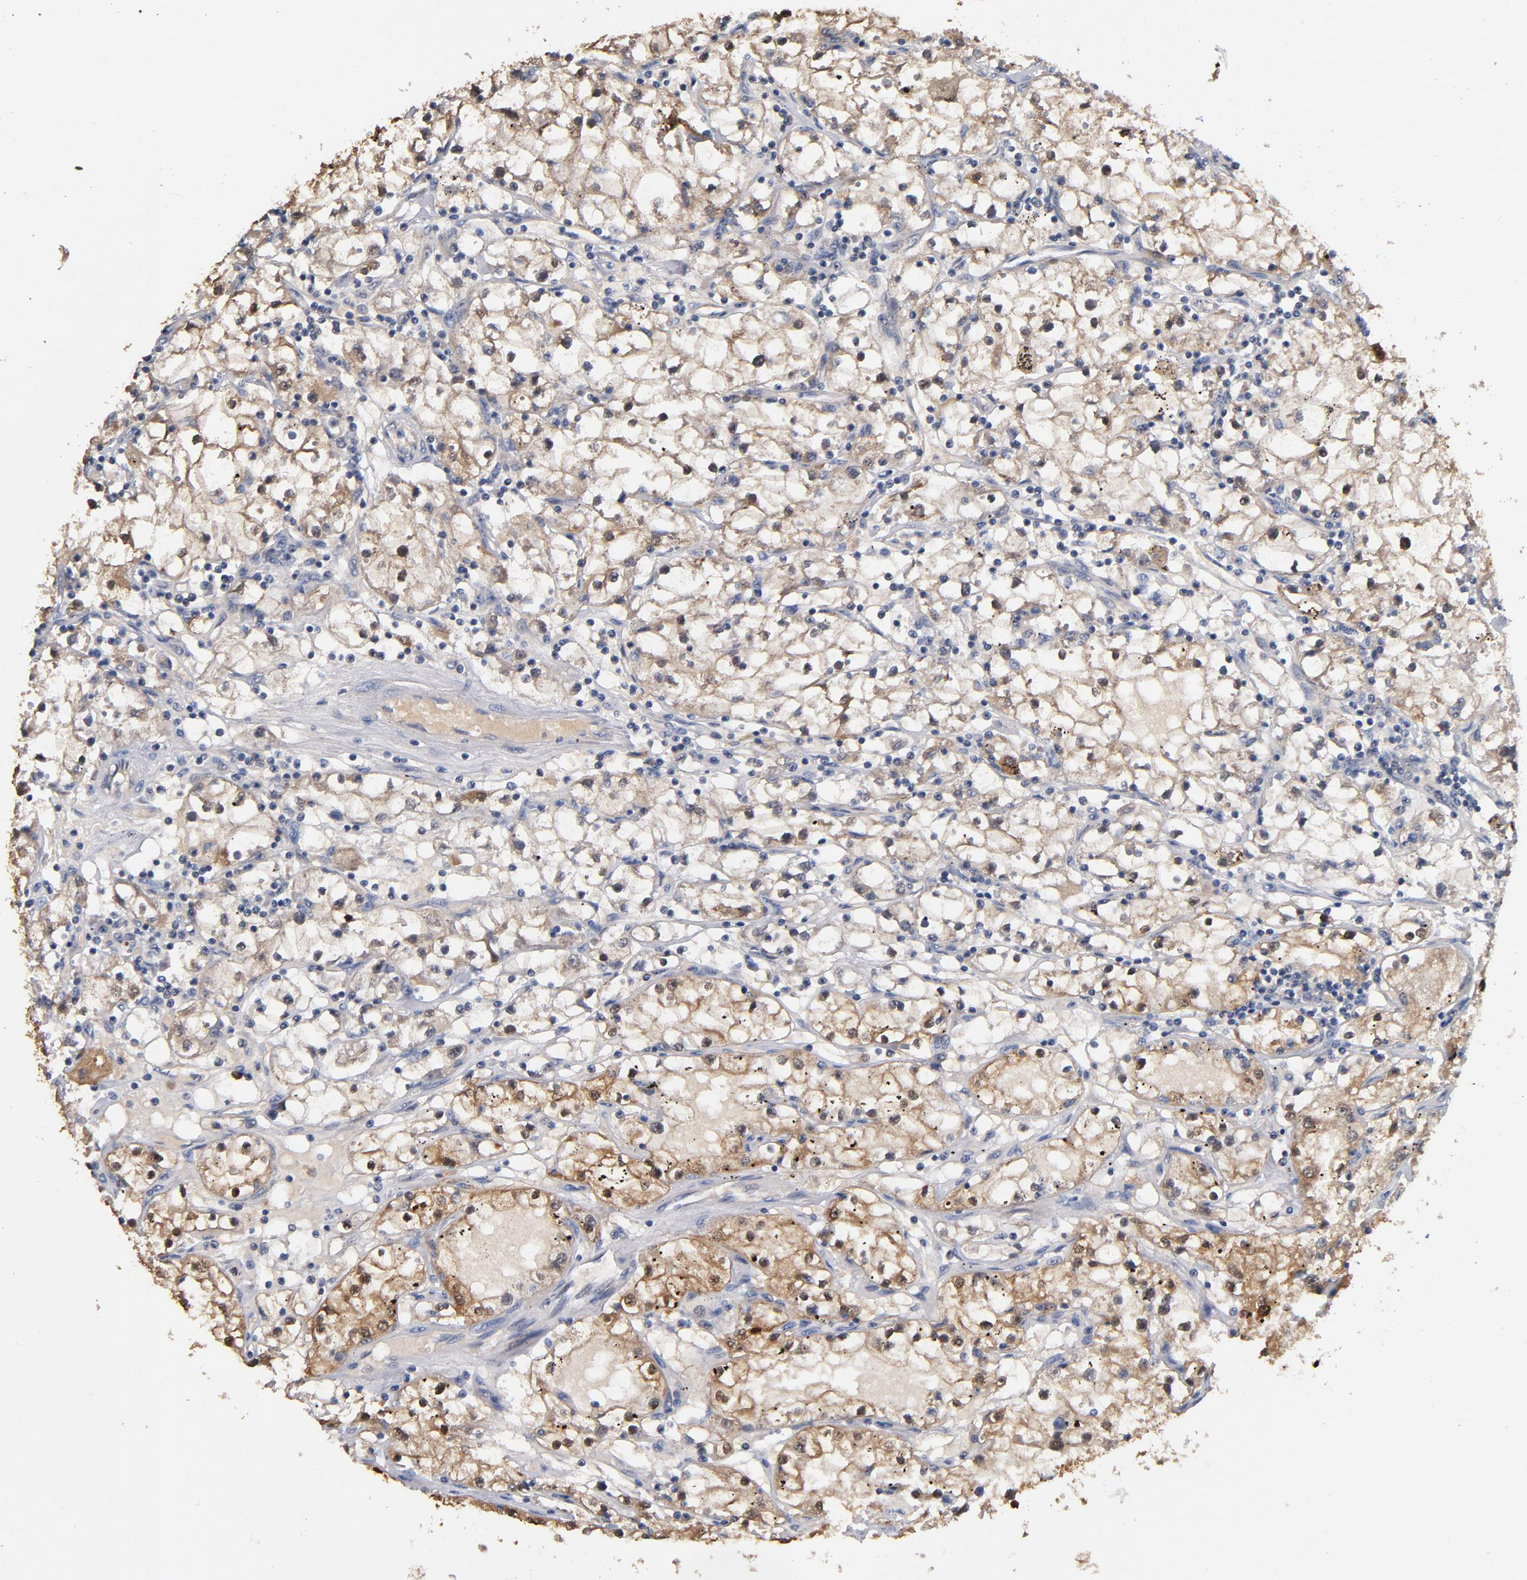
{"staining": {"intensity": "weak", "quantity": "25%-75%", "location": "cytoplasmic/membranous"}, "tissue": "renal cancer", "cell_type": "Tumor cells", "image_type": "cancer", "snomed": [{"axis": "morphology", "description": "Adenocarcinoma, NOS"}, {"axis": "topography", "description": "Kidney"}], "caption": "Protein positivity by IHC exhibits weak cytoplasmic/membranous staining in about 25%-75% of tumor cells in renal cancer.", "gene": "MIF", "patient": {"sex": "male", "age": 56}}